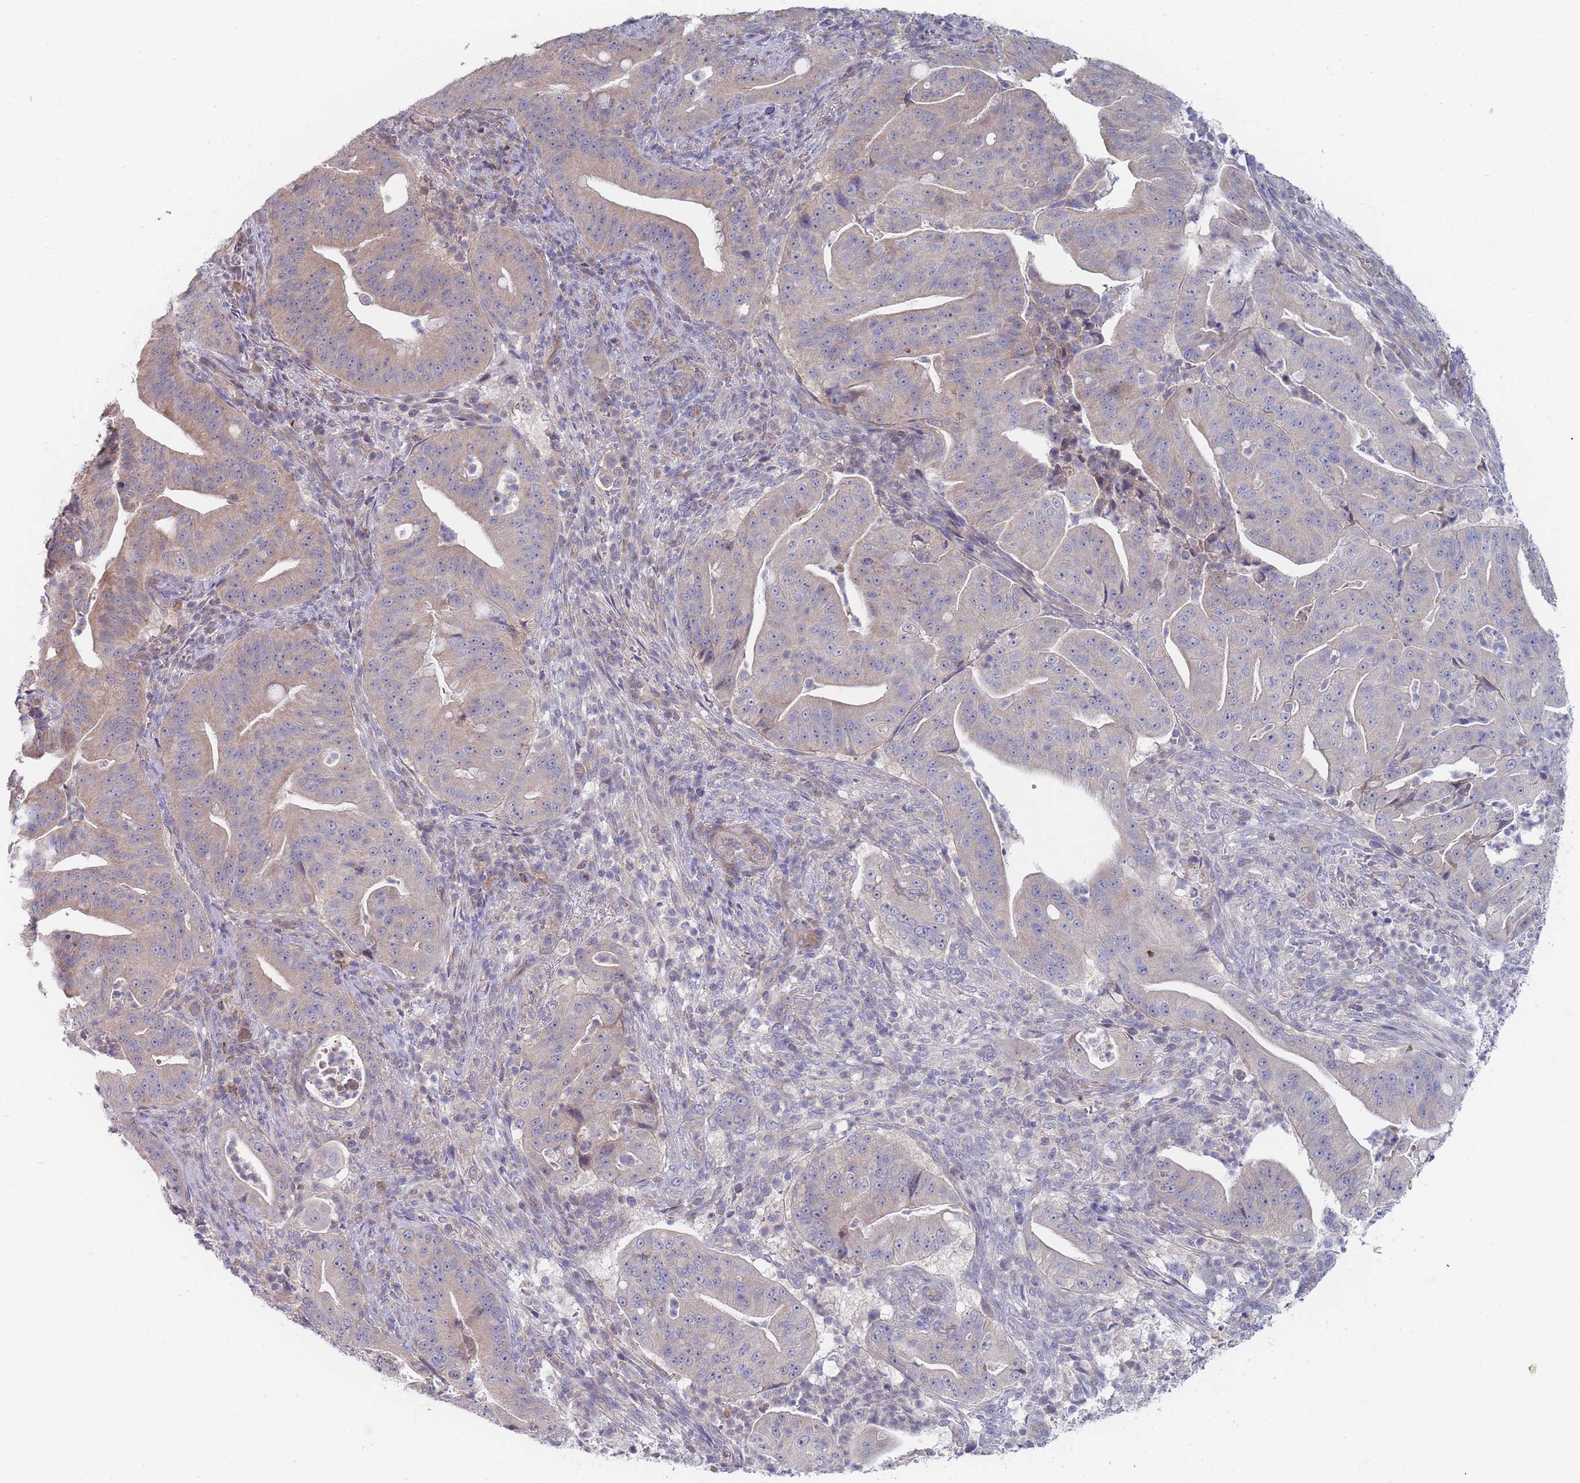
{"staining": {"intensity": "negative", "quantity": "none", "location": "none"}, "tissue": "pancreatic cancer", "cell_type": "Tumor cells", "image_type": "cancer", "snomed": [{"axis": "morphology", "description": "Adenocarcinoma, NOS"}, {"axis": "topography", "description": "Pancreas"}], "caption": "Tumor cells are negative for protein expression in human adenocarcinoma (pancreatic).", "gene": "NUB1", "patient": {"sex": "male", "age": 71}}